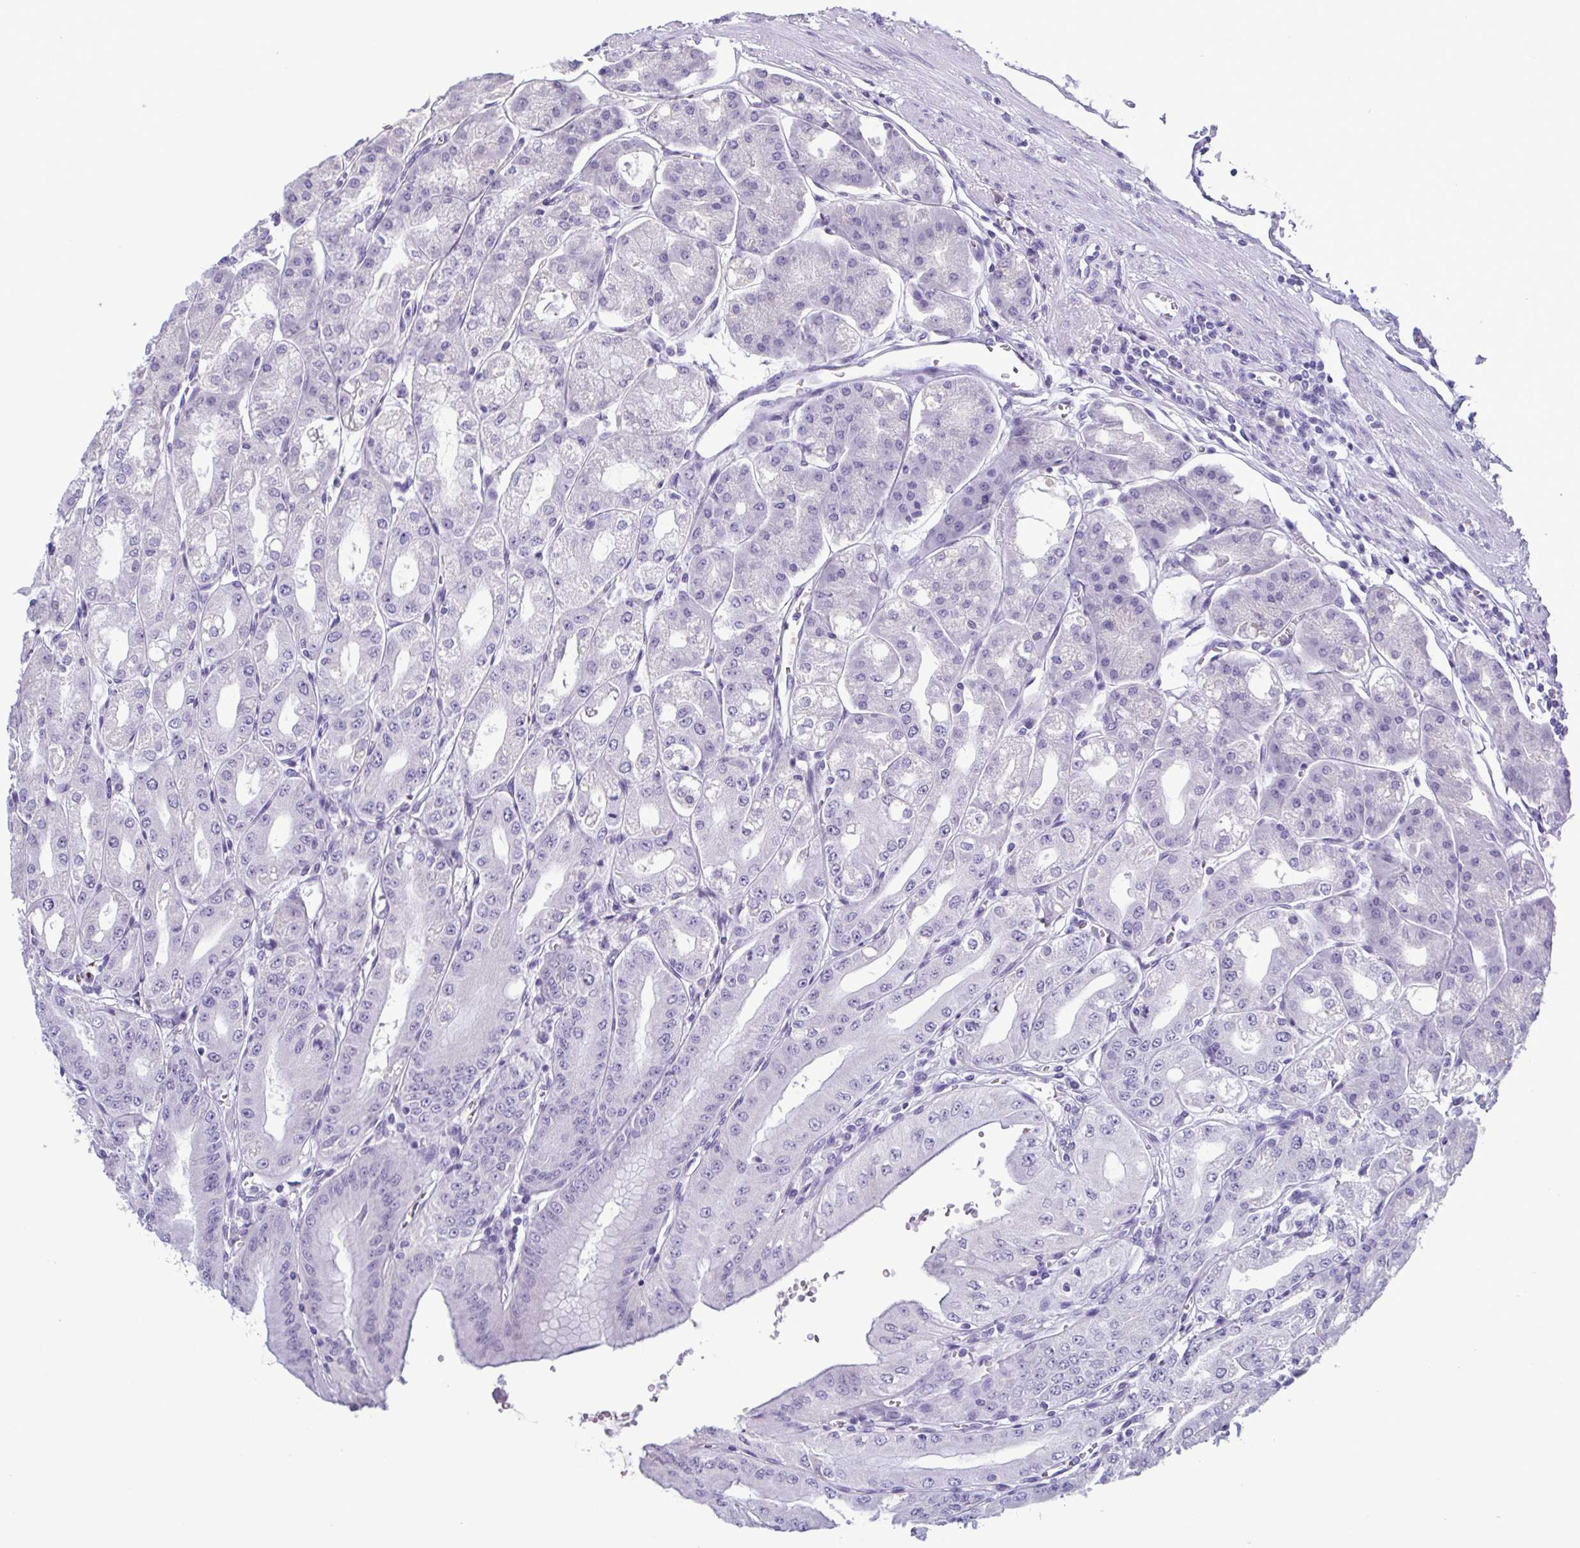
{"staining": {"intensity": "negative", "quantity": "none", "location": "none"}, "tissue": "stomach", "cell_type": "Glandular cells", "image_type": "normal", "snomed": [{"axis": "morphology", "description": "Normal tissue, NOS"}, {"axis": "topography", "description": "Stomach, lower"}], "caption": "The photomicrograph demonstrates no staining of glandular cells in unremarkable stomach.", "gene": "INAFM1", "patient": {"sex": "male", "age": 71}}